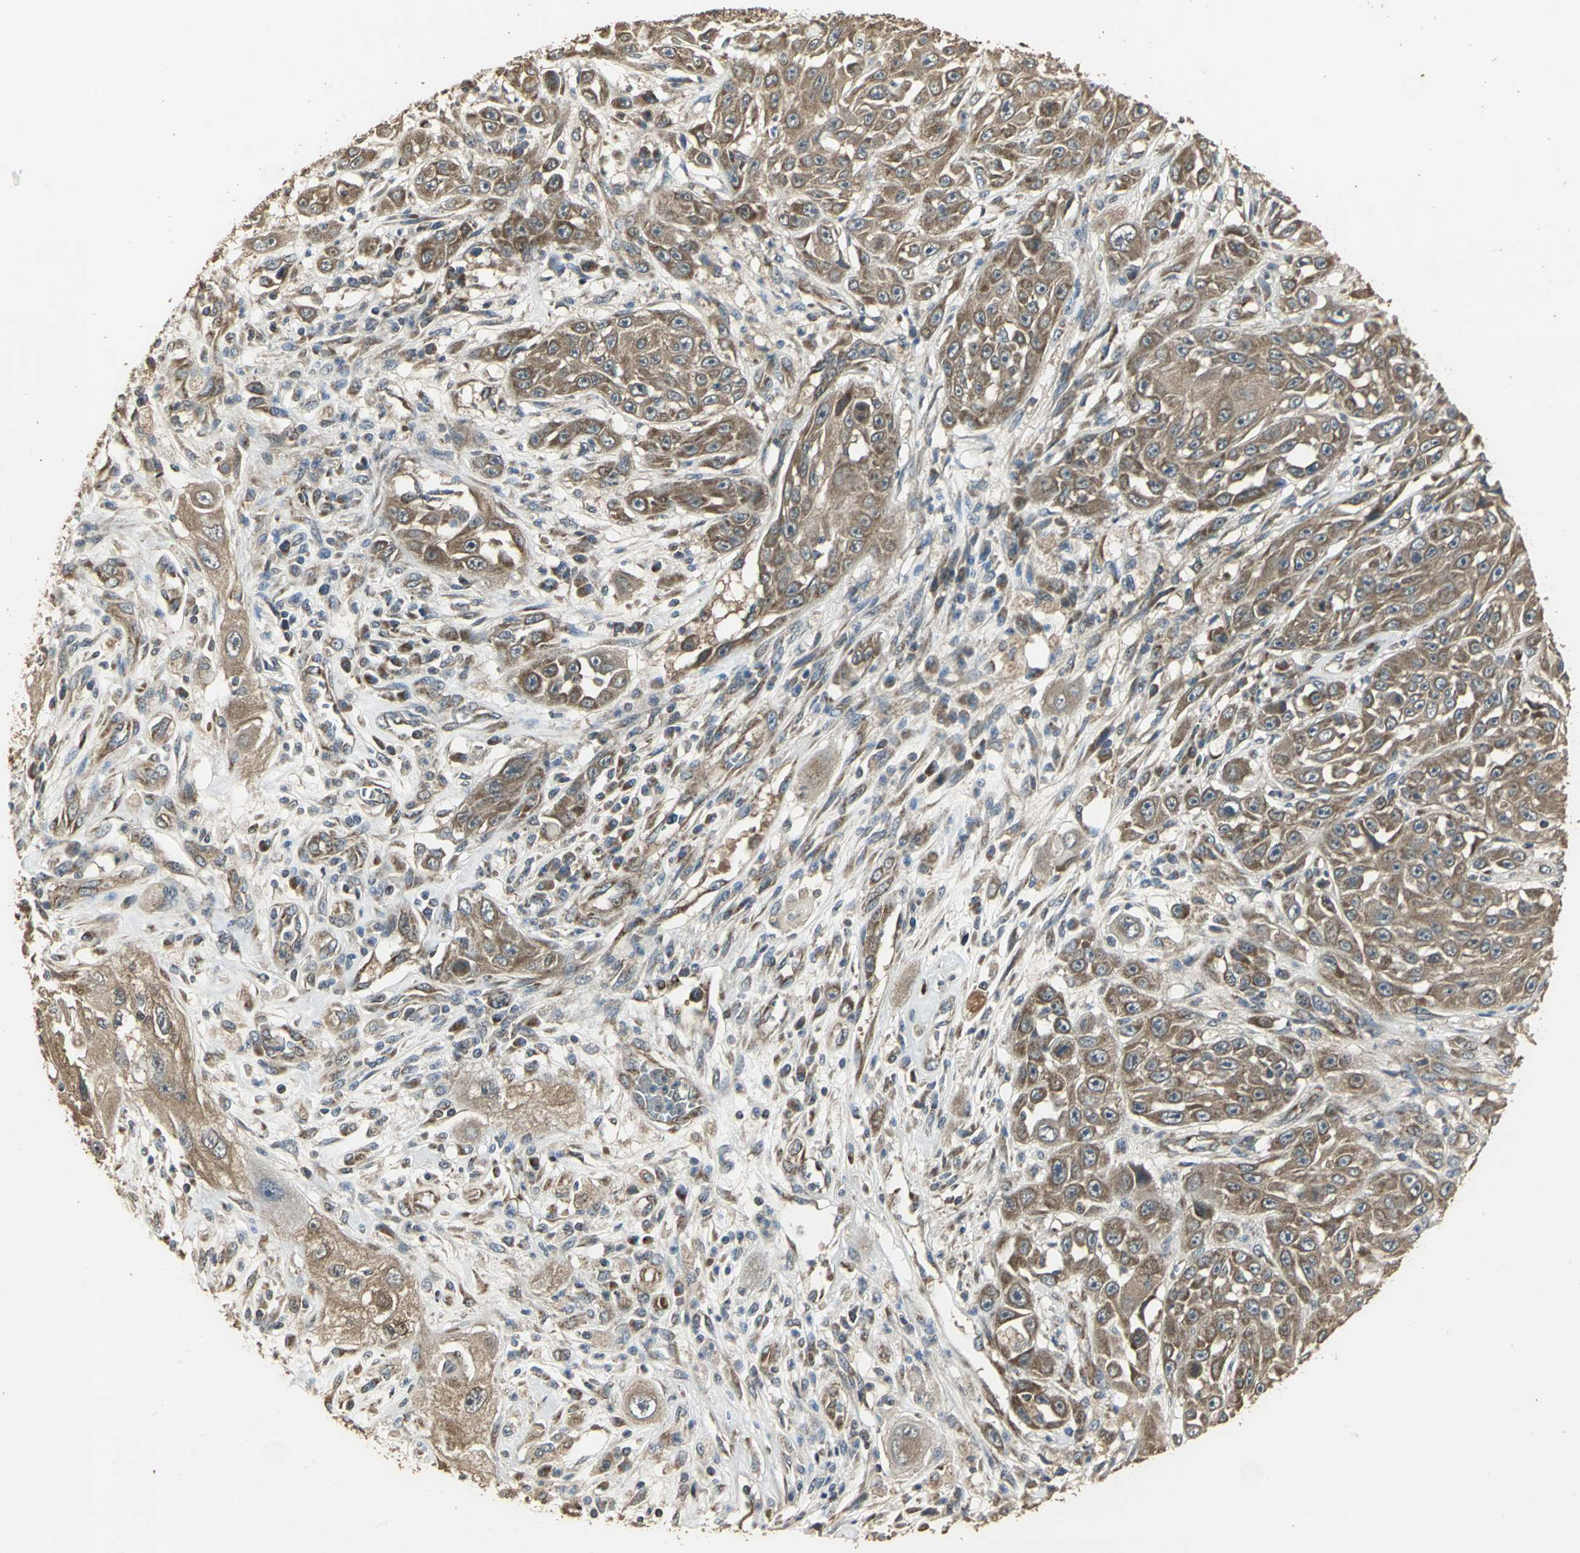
{"staining": {"intensity": "strong", "quantity": ">75%", "location": "cytoplasmic/membranous"}, "tissue": "skin cancer", "cell_type": "Tumor cells", "image_type": "cancer", "snomed": [{"axis": "morphology", "description": "Squamous cell carcinoma, NOS"}, {"axis": "topography", "description": "Skin"}], "caption": "Protein staining of skin squamous cell carcinoma tissue displays strong cytoplasmic/membranous staining in about >75% of tumor cells.", "gene": "KANK1", "patient": {"sex": "male", "age": 75}}